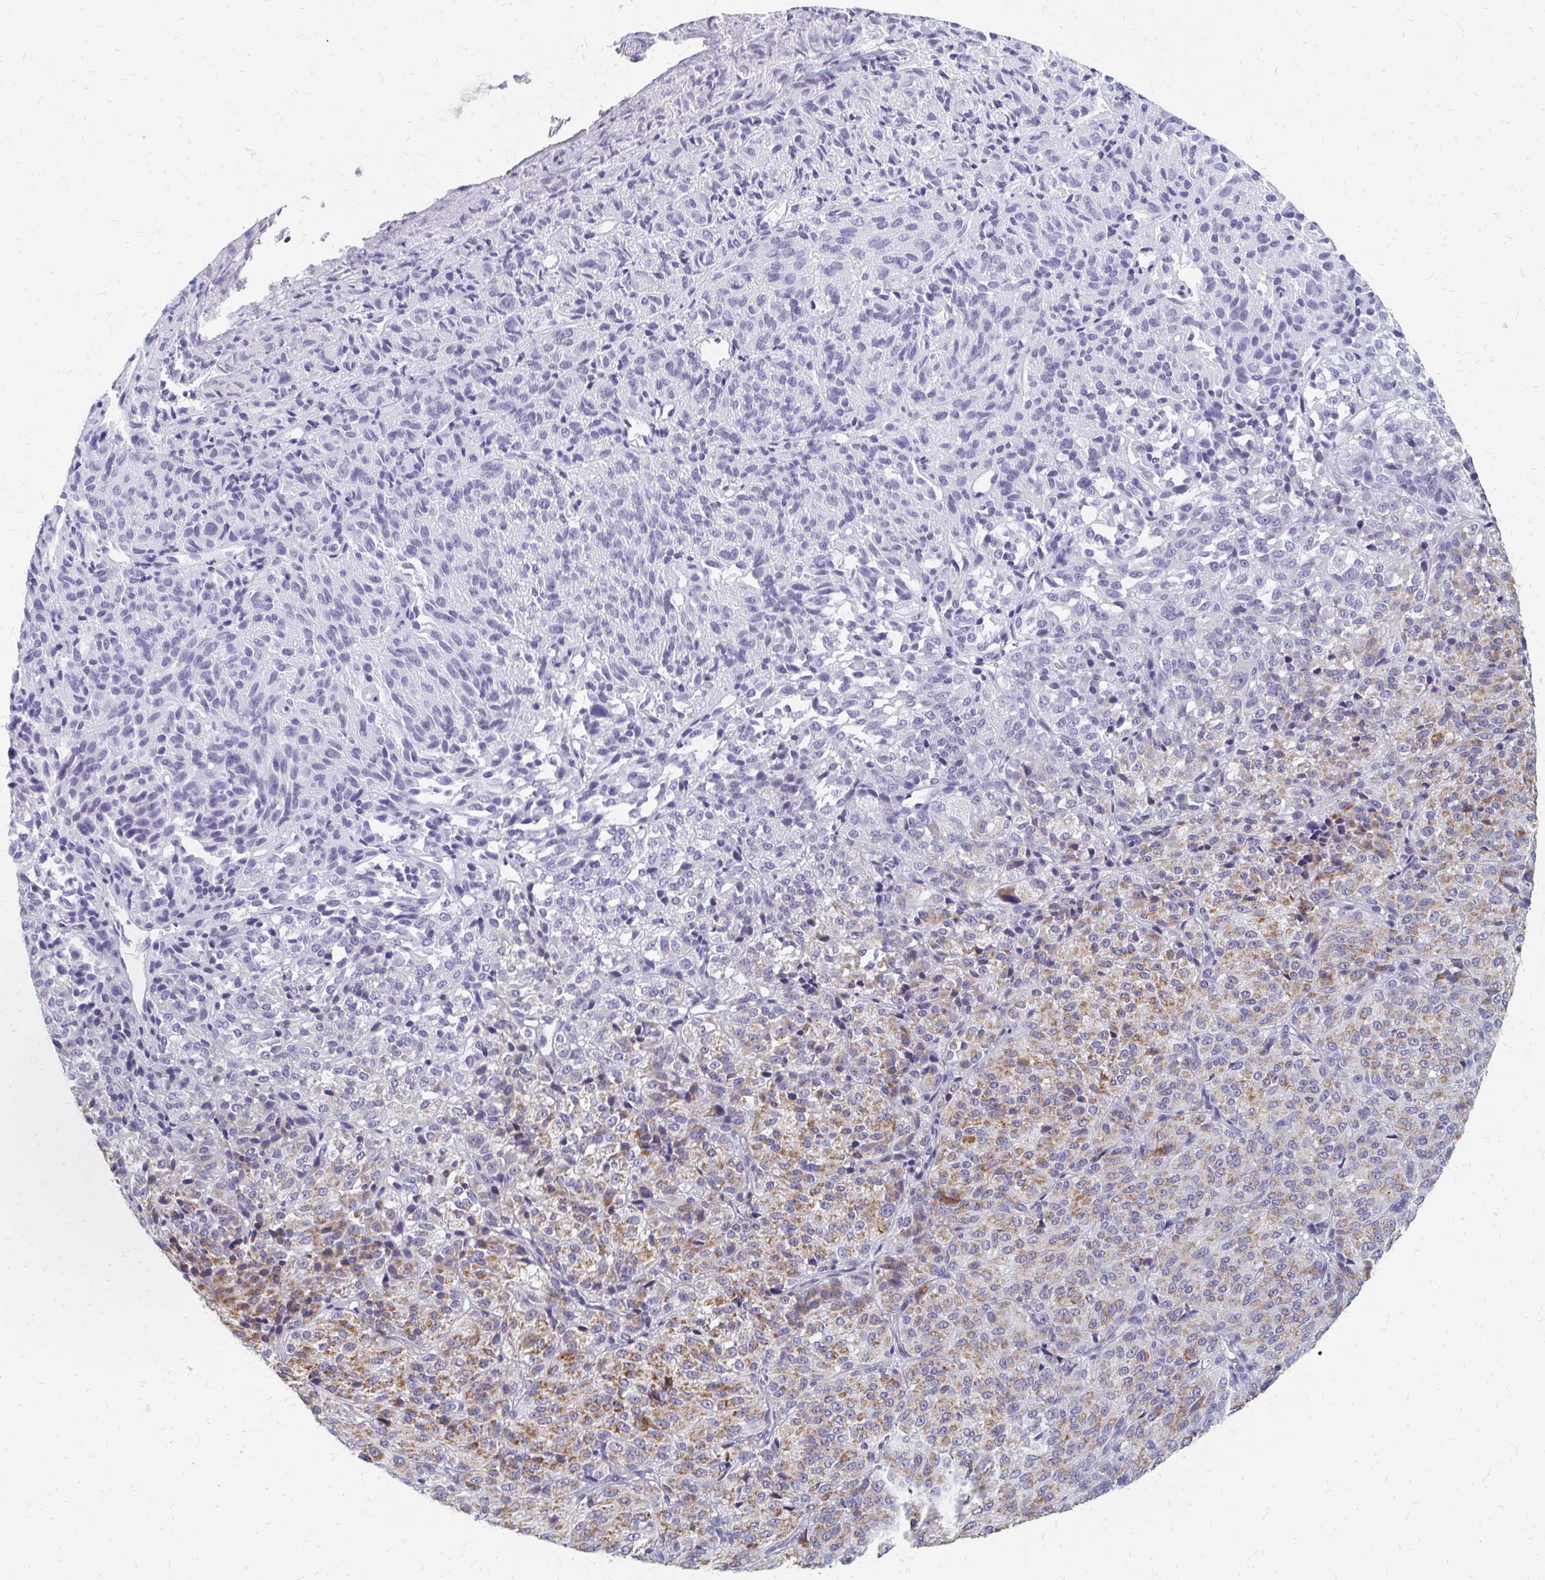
{"staining": {"intensity": "moderate", "quantity": "25%-75%", "location": "cytoplasmic/membranous"}, "tissue": "melanoma", "cell_type": "Tumor cells", "image_type": "cancer", "snomed": [{"axis": "morphology", "description": "Malignant melanoma, Metastatic site"}, {"axis": "topography", "description": "Brain"}], "caption": "DAB immunohistochemical staining of human melanoma exhibits moderate cytoplasmic/membranous protein positivity in about 25%-75% of tumor cells. Immunohistochemistry stains the protein of interest in brown and the nuclei are stained blue.", "gene": "OR10V1", "patient": {"sex": "female", "age": 56}}